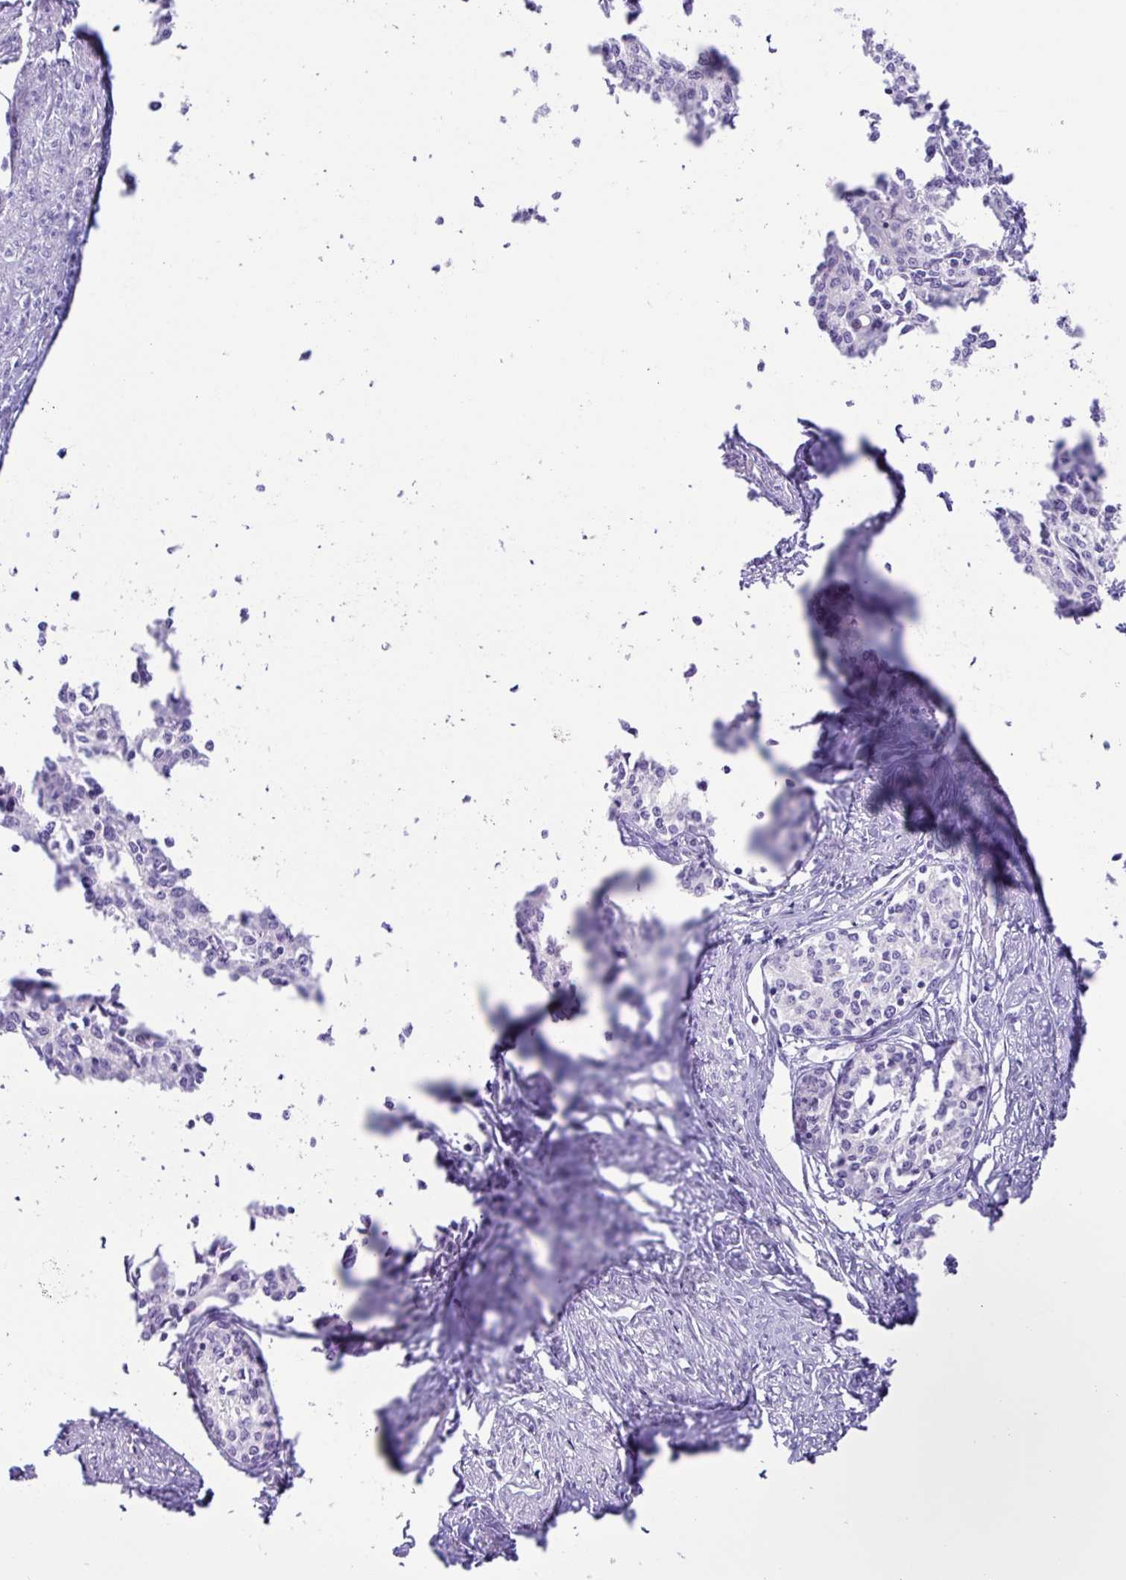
{"staining": {"intensity": "negative", "quantity": "none", "location": "none"}, "tissue": "cervical cancer", "cell_type": "Tumor cells", "image_type": "cancer", "snomed": [{"axis": "morphology", "description": "Squamous cell carcinoma, NOS"}, {"axis": "morphology", "description": "Adenocarcinoma, NOS"}, {"axis": "topography", "description": "Cervix"}], "caption": "Immunohistochemistry (IHC) histopathology image of cervical adenocarcinoma stained for a protein (brown), which displays no staining in tumor cells.", "gene": "MRM2", "patient": {"sex": "female", "age": 52}}